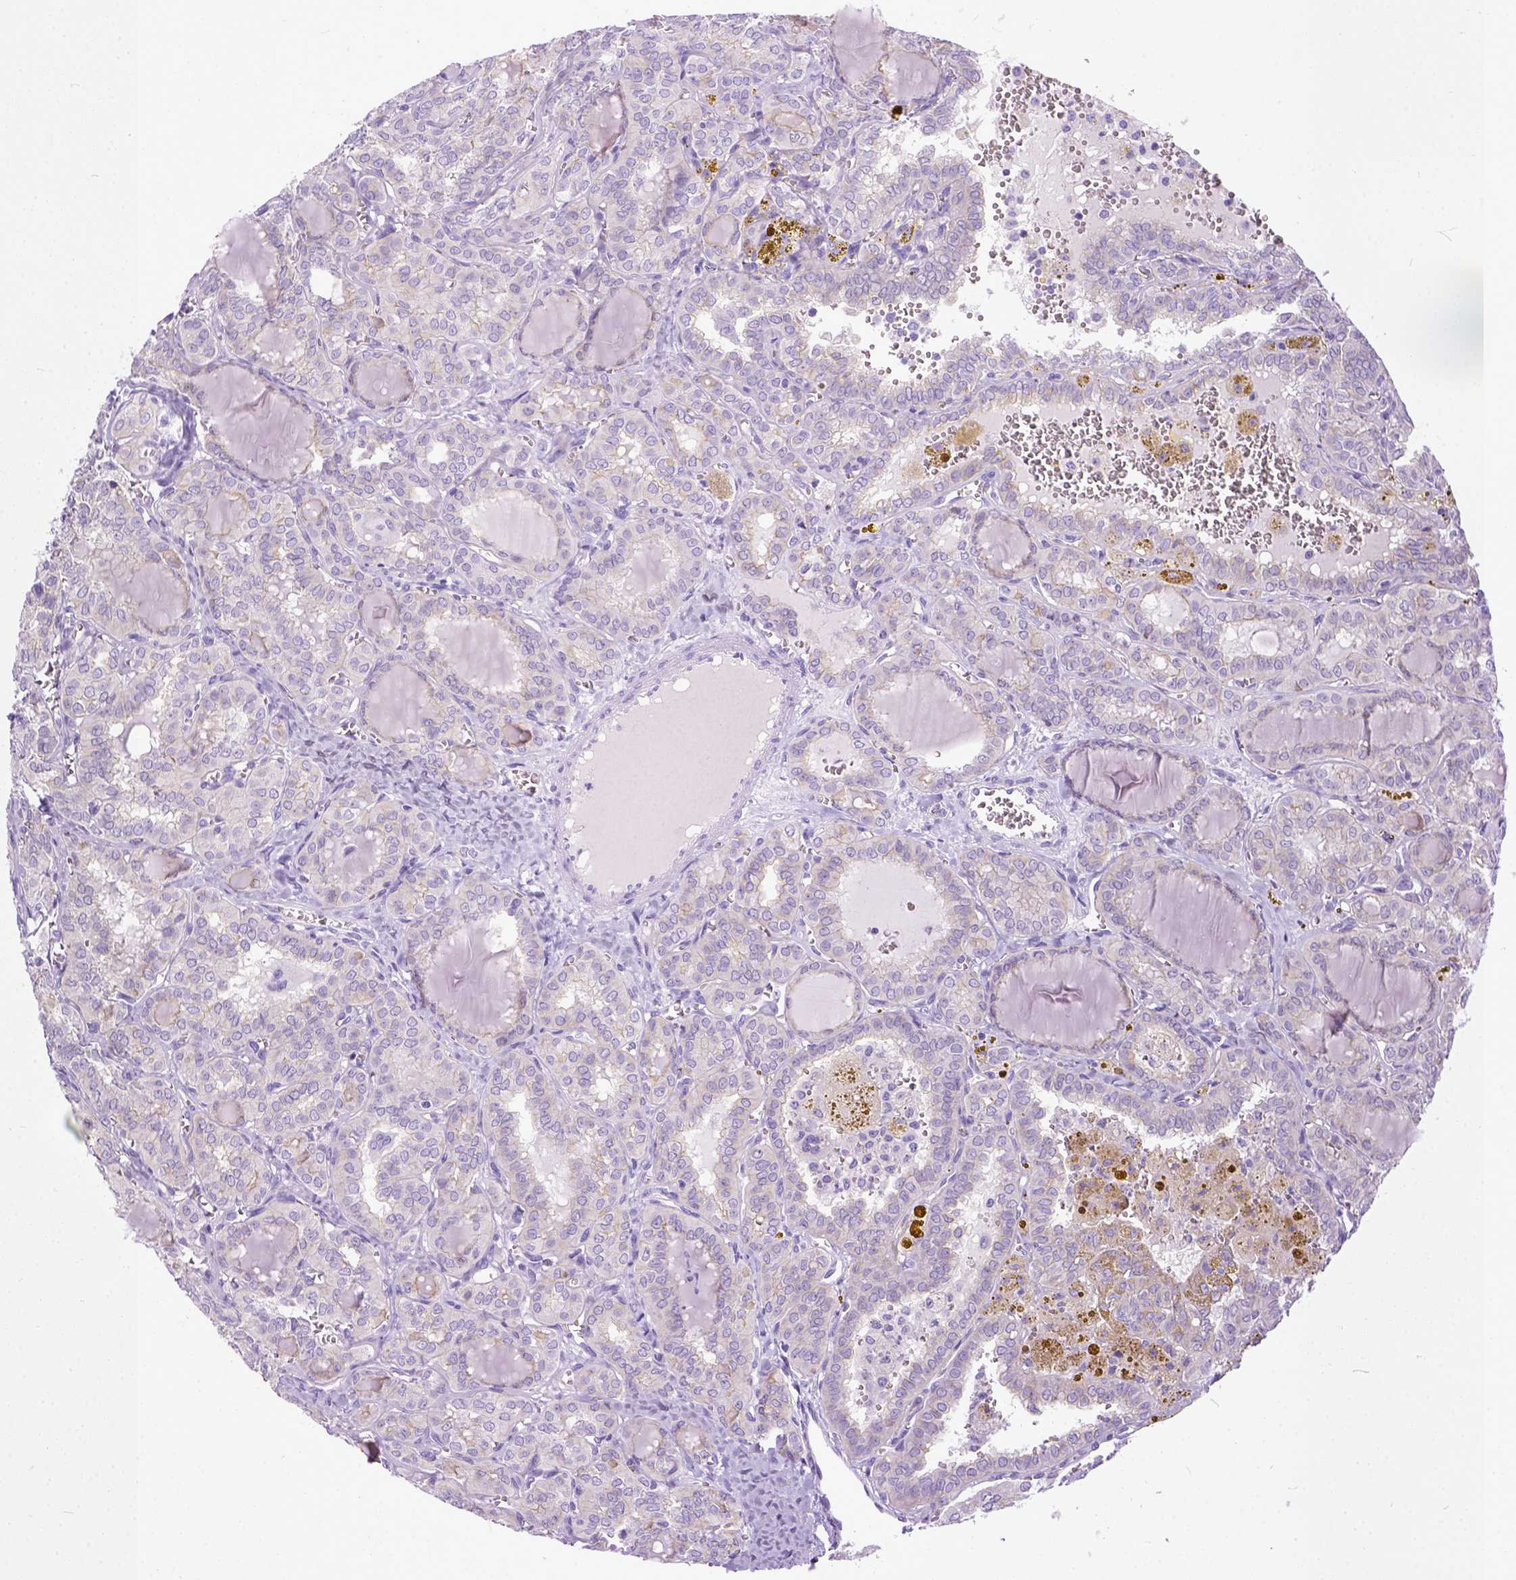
{"staining": {"intensity": "negative", "quantity": "none", "location": "none"}, "tissue": "thyroid cancer", "cell_type": "Tumor cells", "image_type": "cancer", "snomed": [{"axis": "morphology", "description": "Papillary adenocarcinoma, NOS"}, {"axis": "topography", "description": "Thyroid gland"}], "caption": "Histopathology image shows no significant protein expression in tumor cells of thyroid cancer. (DAB (3,3'-diaminobenzidine) immunohistochemistry with hematoxylin counter stain).", "gene": "PPL", "patient": {"sex": "female", "age": 41}}